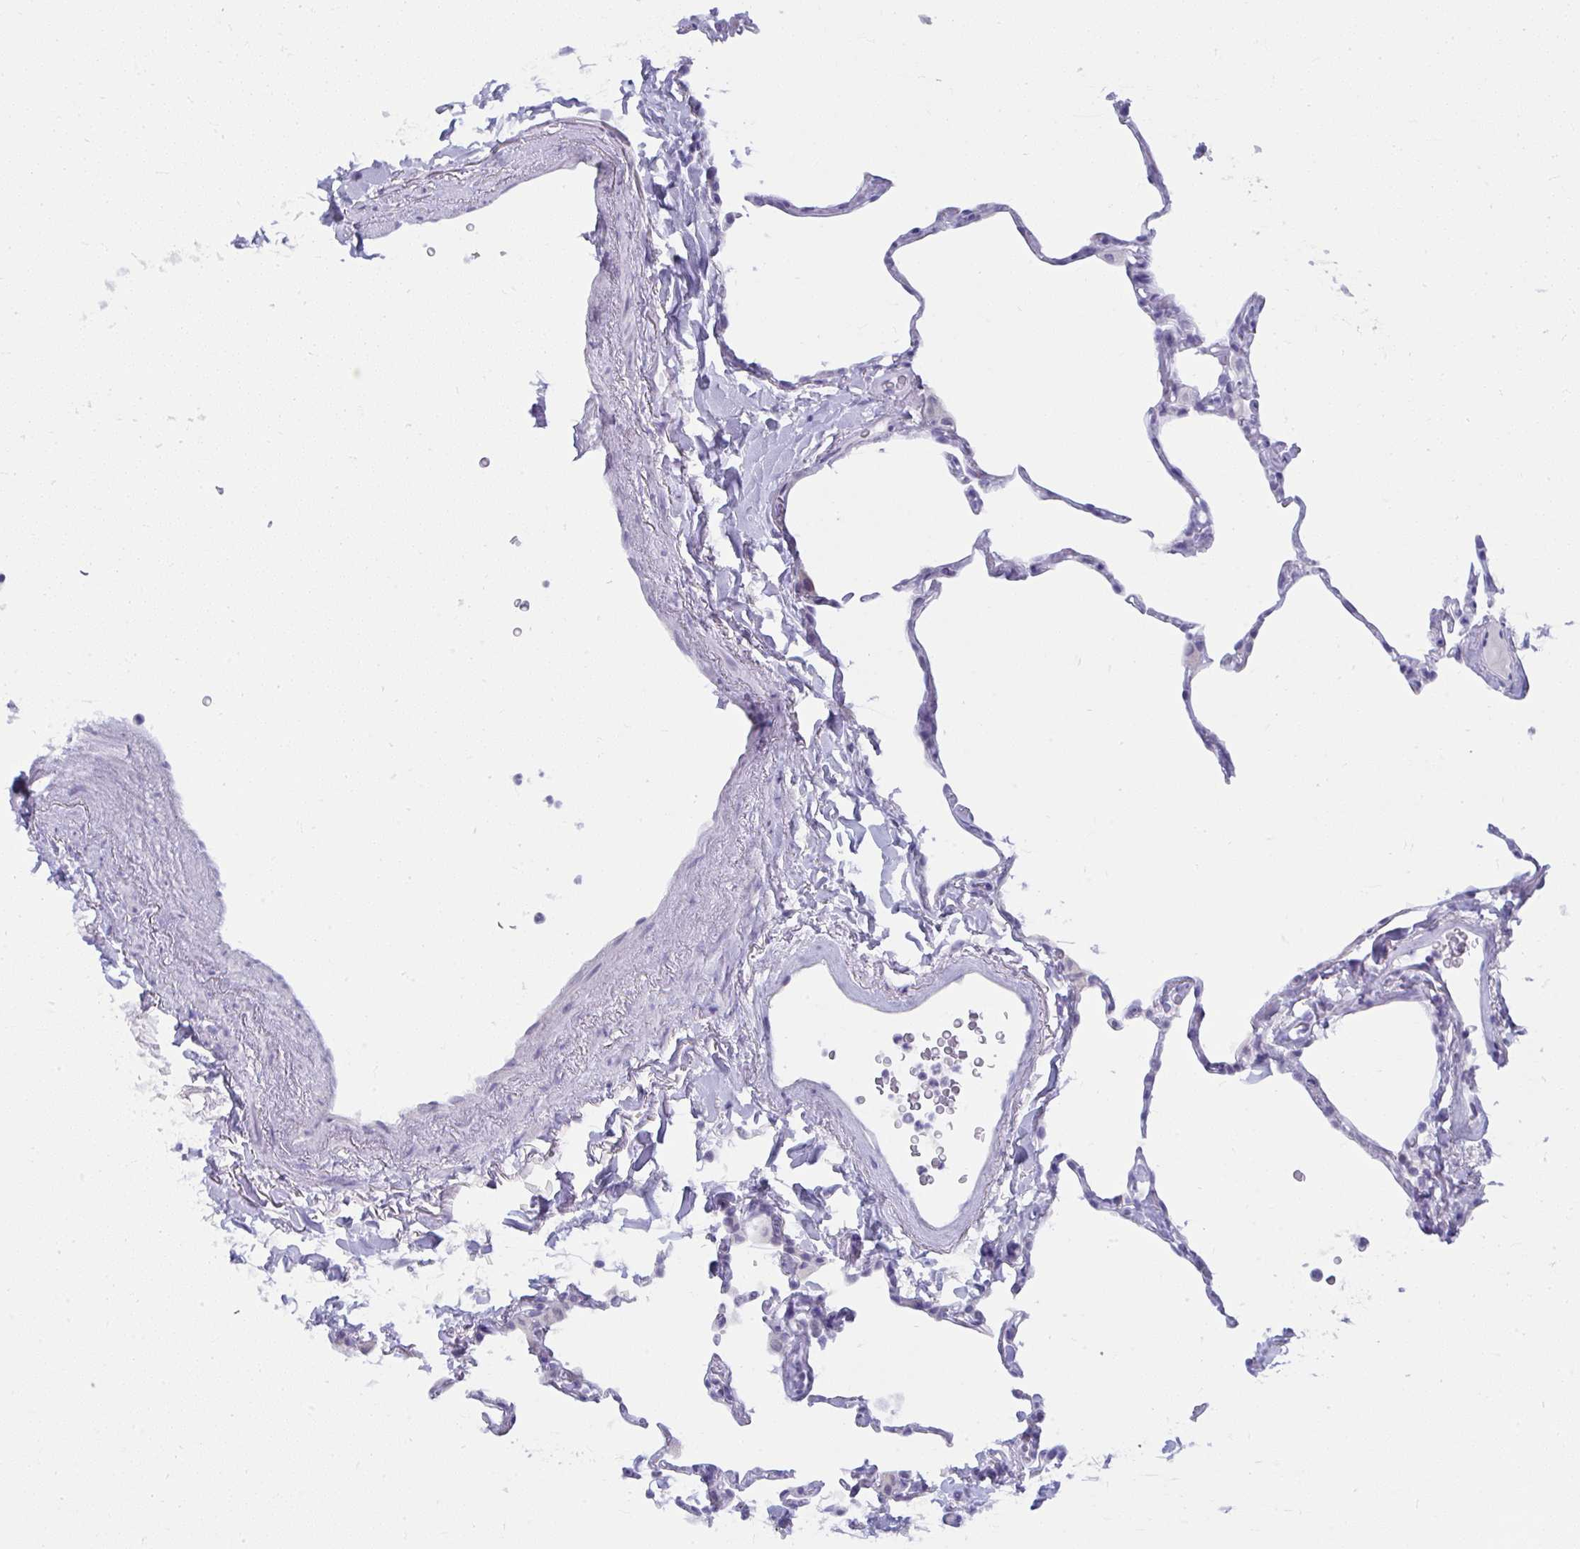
{"staining": {"intensity": "negative", "quantity": "none", "location": "none"}, "tissue": "lung", "cell_type": "Alveolar cells", "image_type": "normal", "snomed": [{"axis": "morphology", "description": "Normal tissue, NOS"}, {"axis": "topography", "description": "Lung"}], "caption": "IHC image of benign human lung stained for a protein (brown), which shows no positivity in alveolar cells.", "gene": "UGT3A2", "patient": {"sex": "male", "age": 65}}